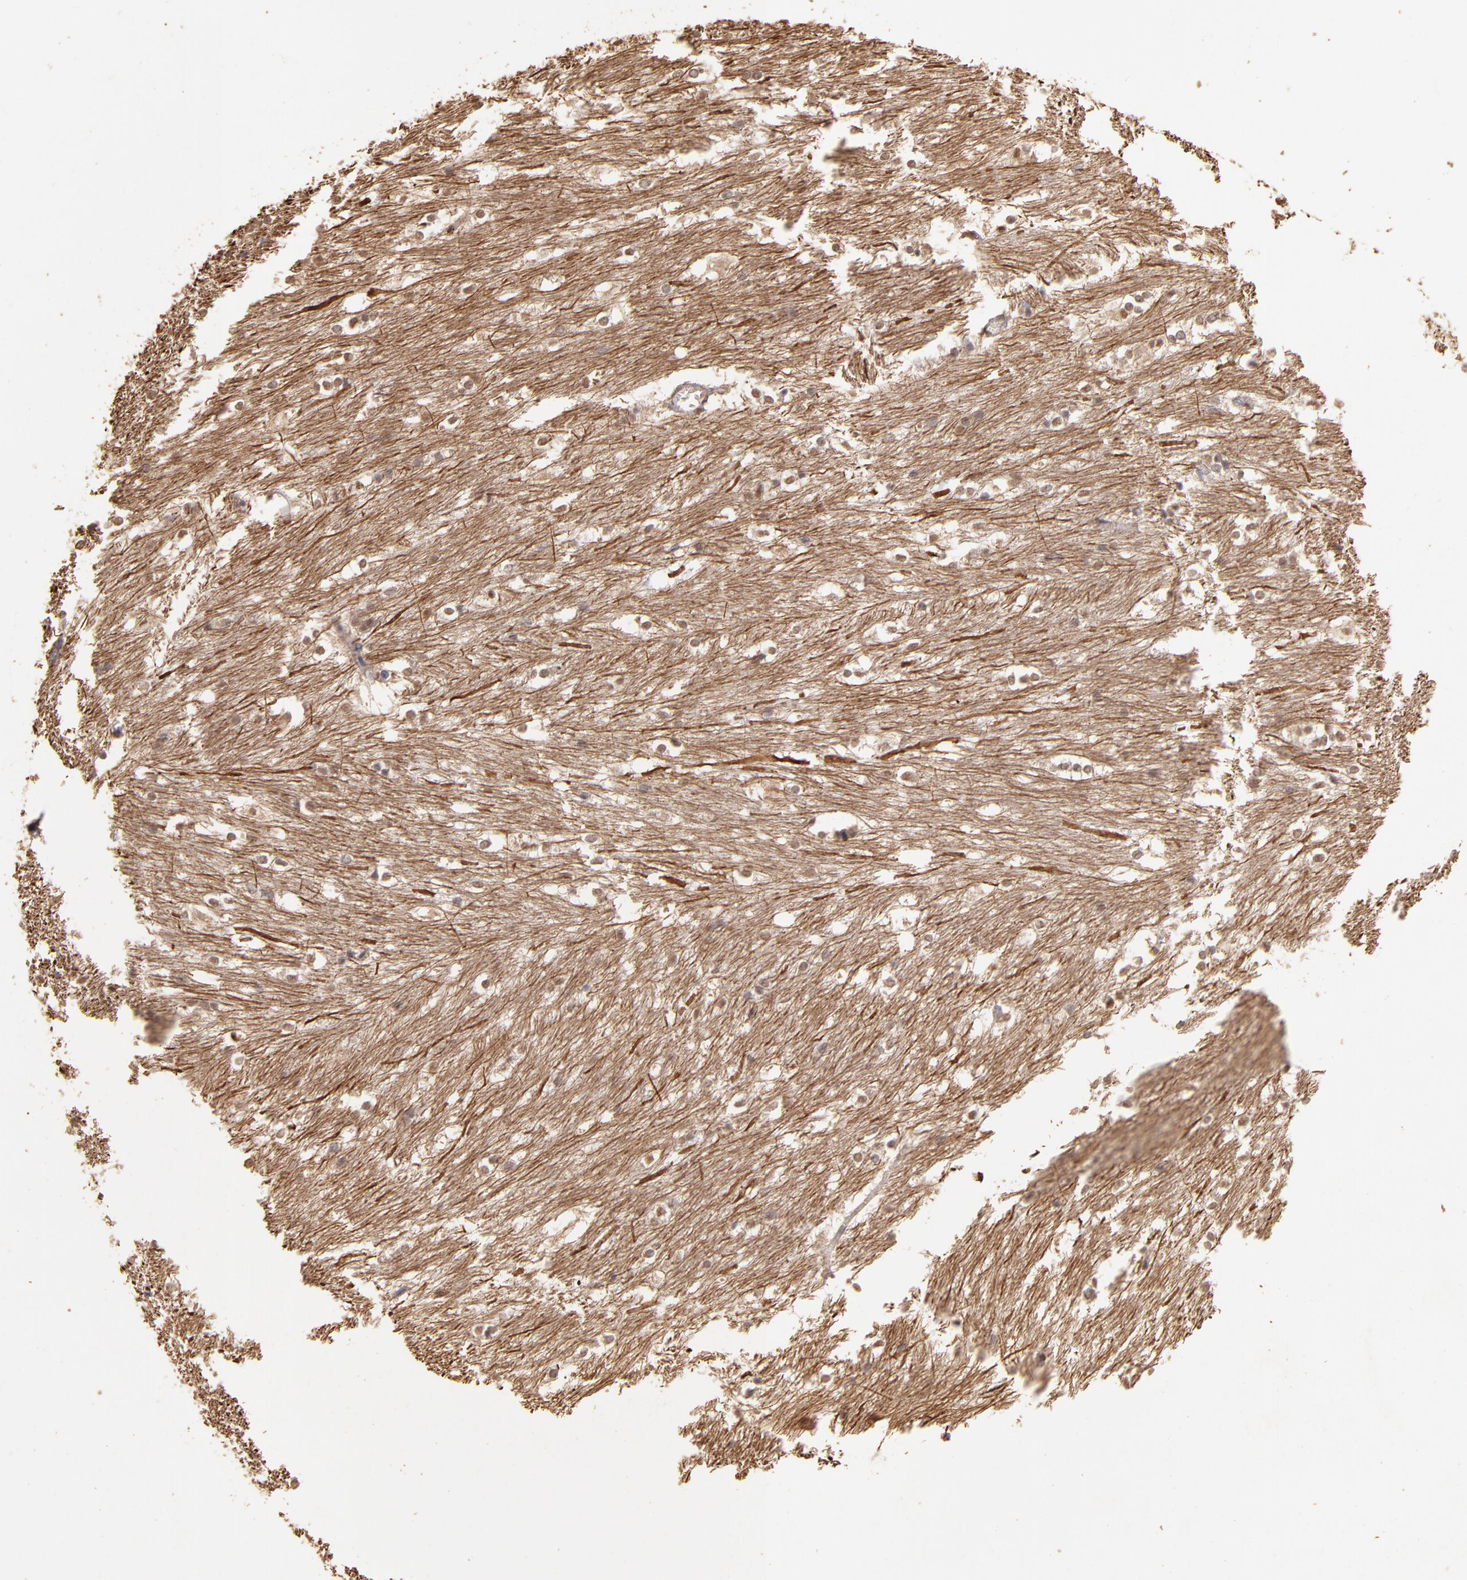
{"staining": {"intensity": "weak", "quantity": "25%-75%", "location": "nuclear"}, "tissue": "caudate", "cell_type": "Glial cells", "image_type": "normal", "snomed": [{"axis": "morphology", "description": "Normal tissue, NOS"}, {"axis": "topography", "description": "Lateral ventricle wall"}], "caption": "Brown immunohistochemical staining in benign caudate exhibits weak nuclear positivity in approximately 25%-75% of glial cells.", "gene": "CLOCK", "patient": {"sex": "female", "age": 19}}